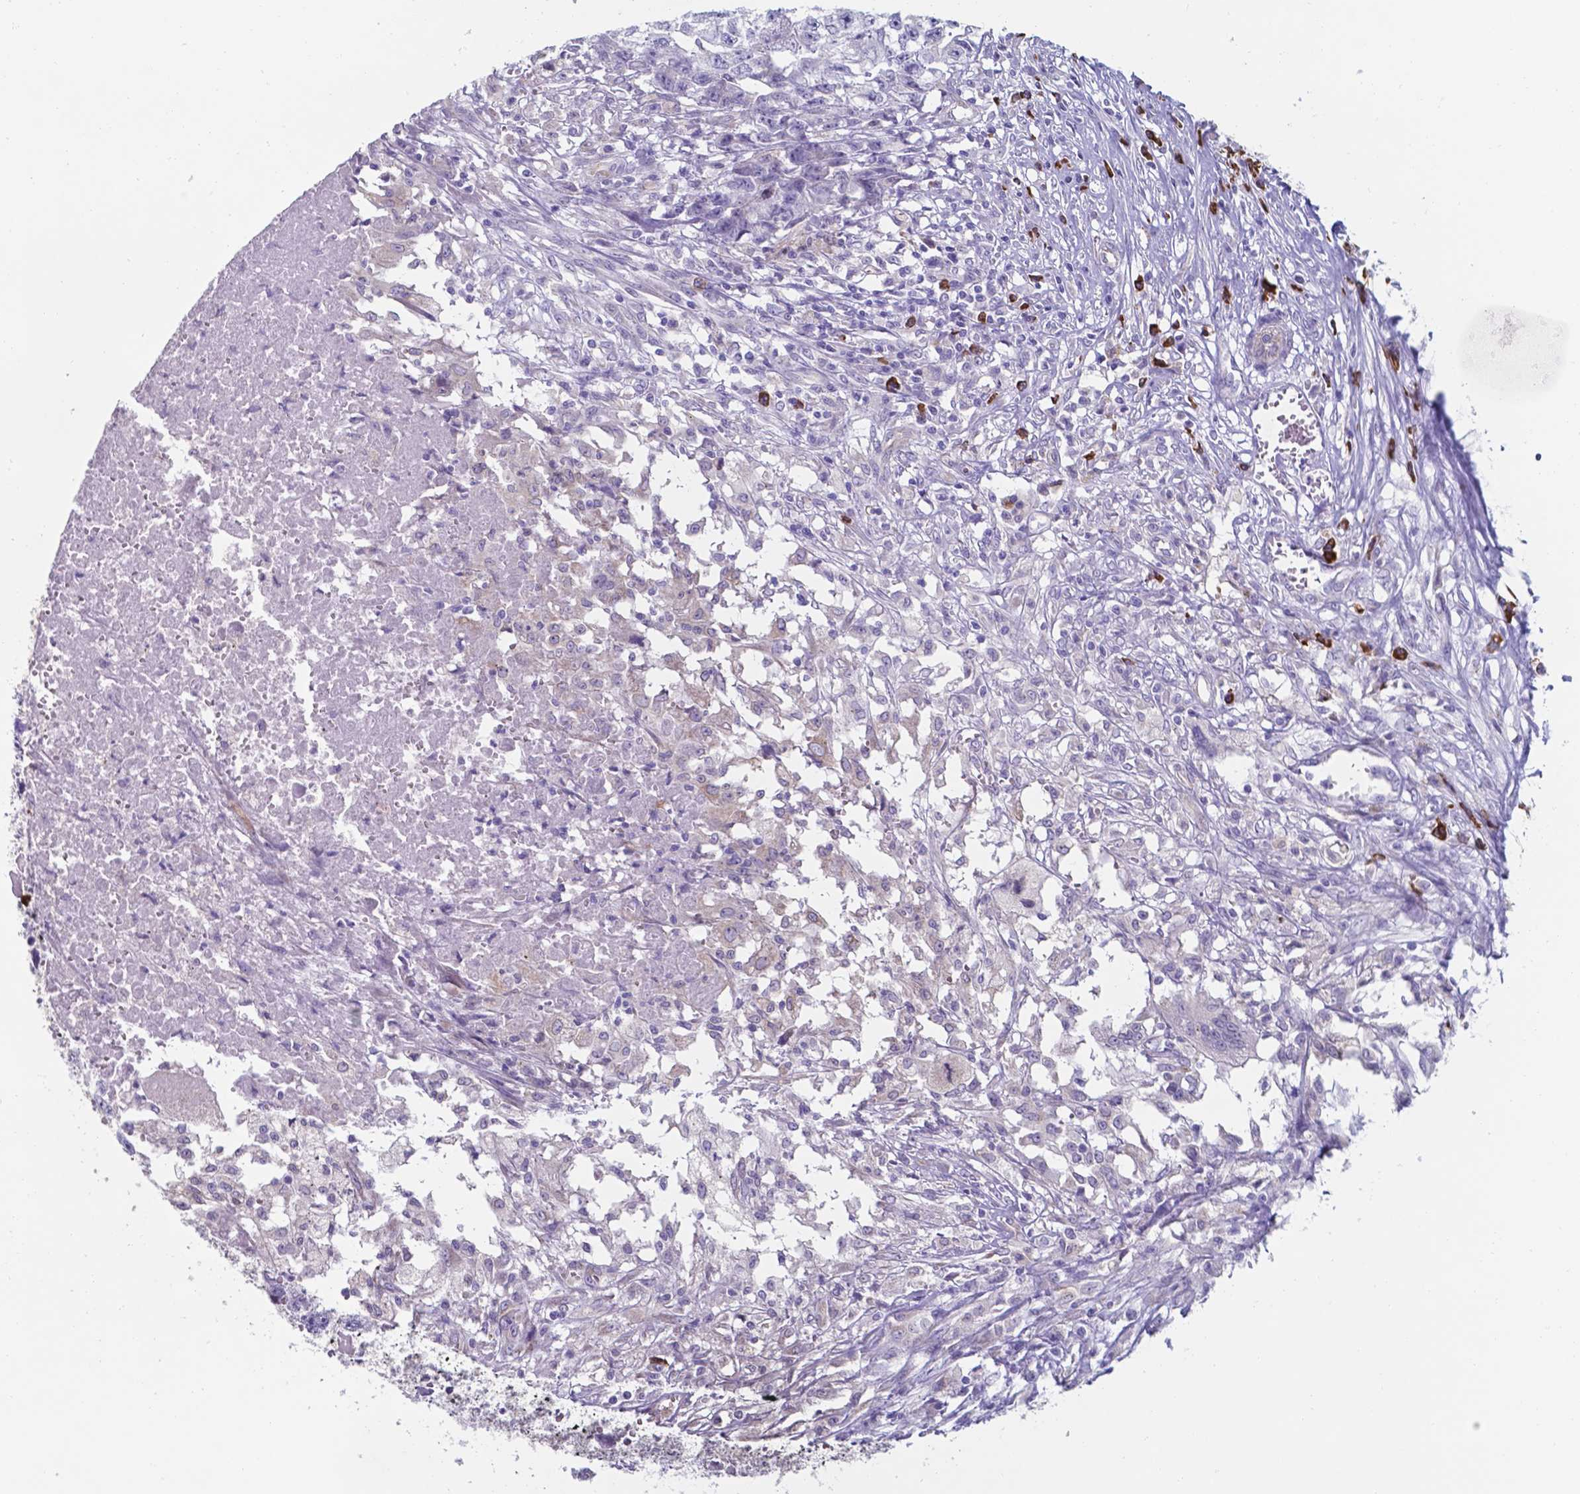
{"staining": {"intensity": "negative", "quantity": "none", "location": "none"}, "tissue": "testis cancer", "cell_type": "Tumor cells", "image_type": "cancer", "snomed": [{"axis": "morphology", "description": "Carcinoma, Embryonal, NOS"}, {"axis": "morphology", "description": "Teratoma, malignant, NOS"}, {"axis": "topography", "description": "Testis"}], "caption": "An immunohistochemistry photomicrograph of testis malignant teratoma is shown. There is no staining in tumor cells of testis malignant teratoma.", "gene": "UBE2J1", "patient": {"sex": "male", "age": 24}}